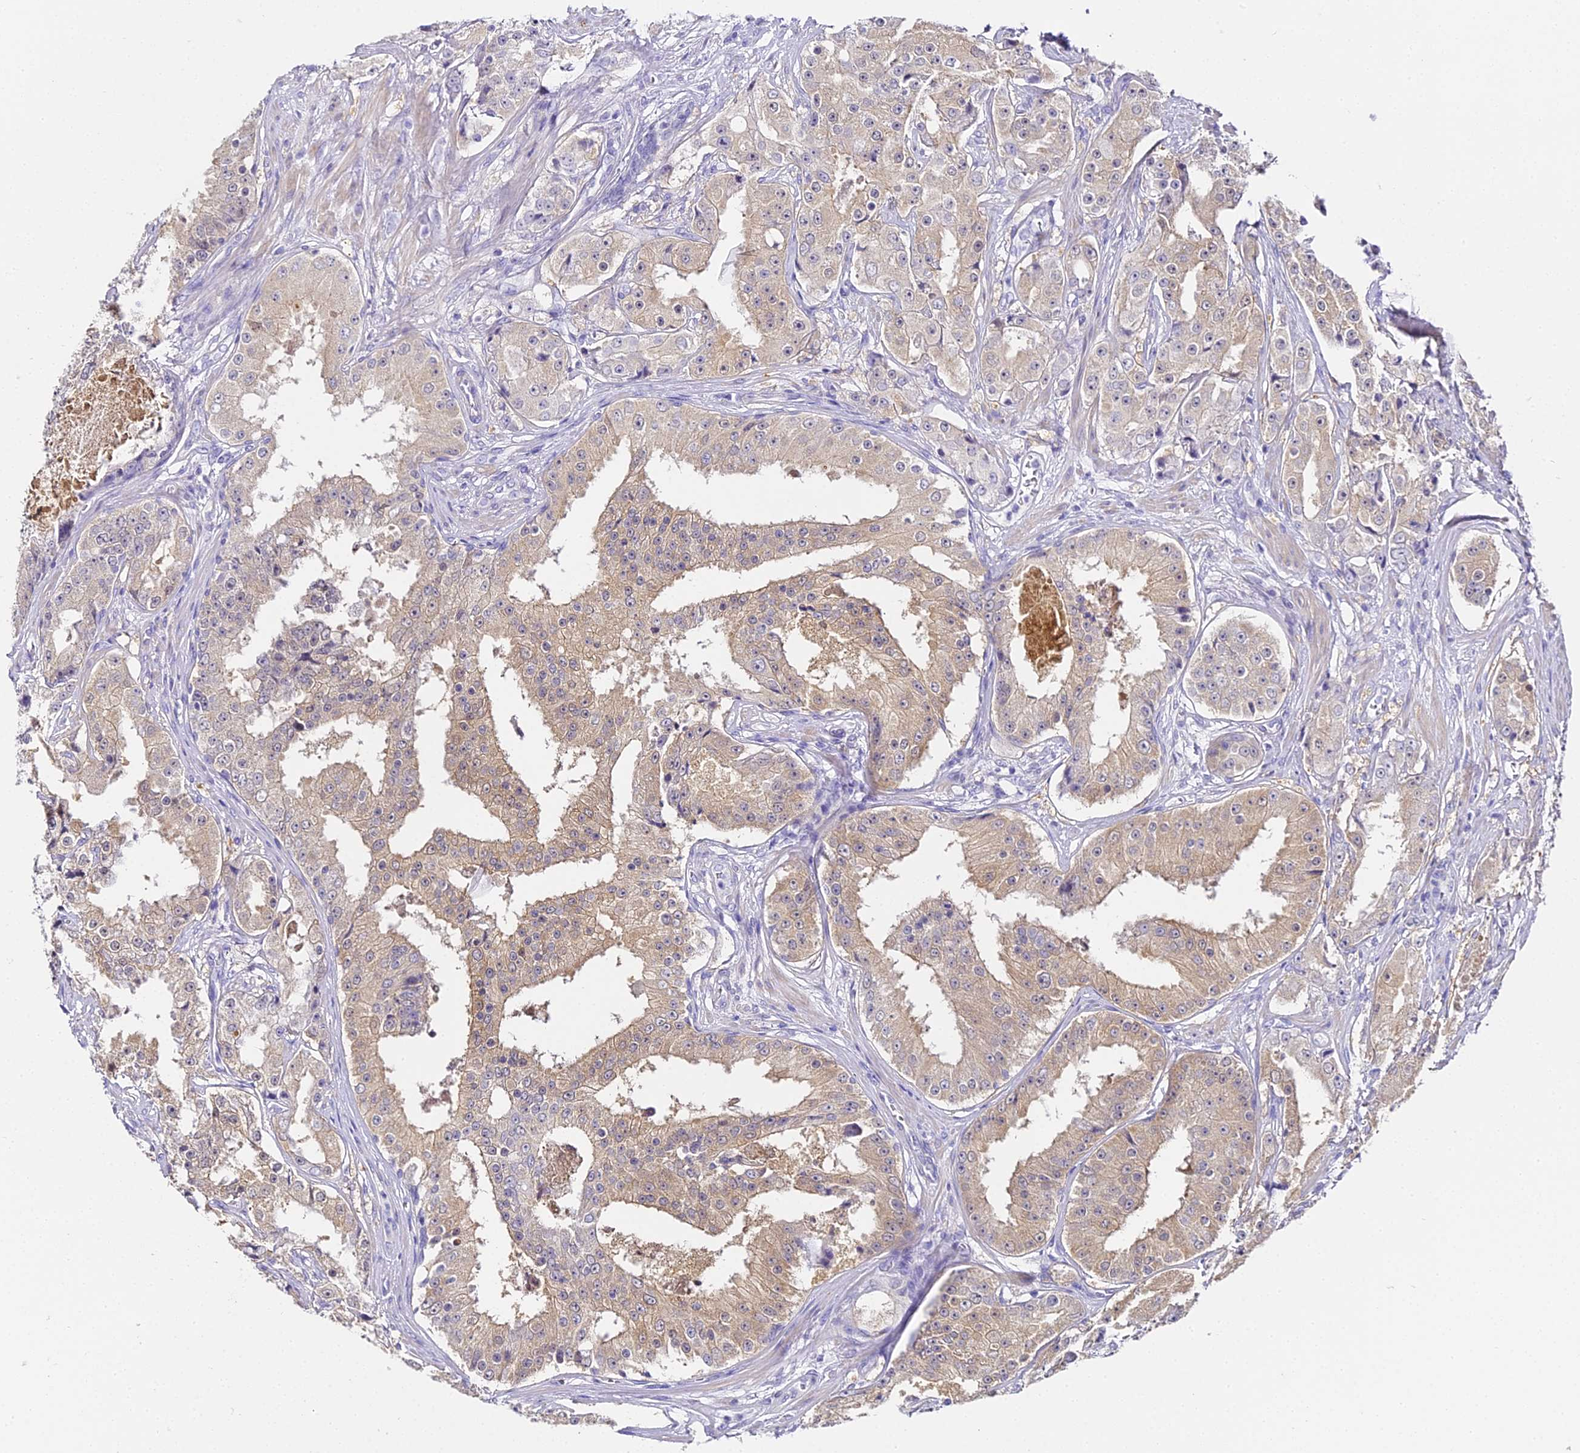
{"staining": {"intensity": "weak", "quantity": "25%-75%", "location": "cytoplasmic/membranous"}, "tissue": "prostate cancer", "cell_type": "Tumor cells", "image_type": "cancer", "snomed": [{"axis": "morphology", "description": "Adenocarcinoma, High grade"}, {"axis": "topography", "description": "Prostate"}], "caption": "Tumor cells demonstrate low levels of weak cytoplasmic/membranous expression in approximately 25%-75% of cells in high-grade adenocarcinoma (prostate).", "gene": "ABHD14A-ACY1", "patient": {"sex": "male", "age": 73}}